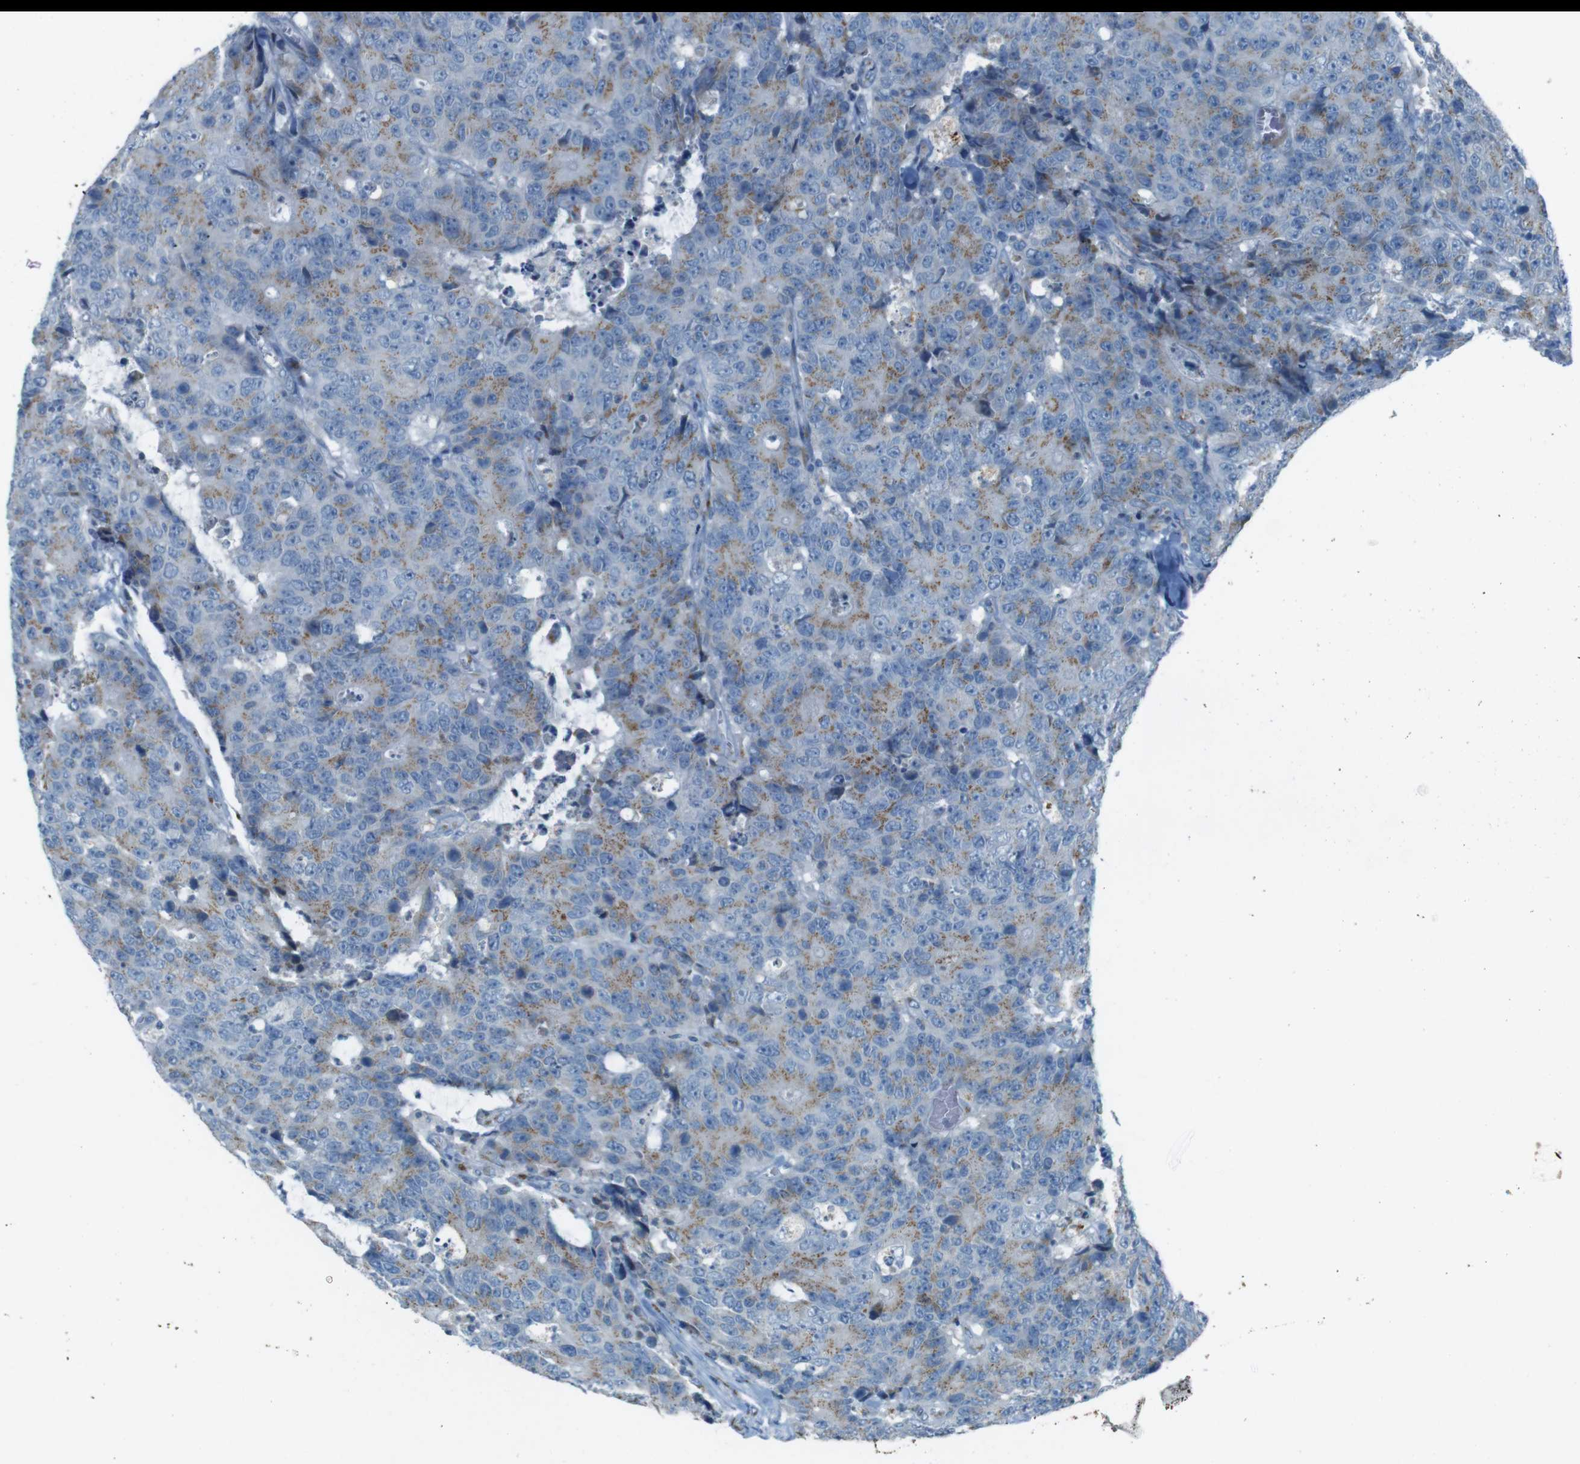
{"staining": {"intensity": "moderate", "quantity": "25%-75%", "location": "cytoplasmic/membranous"}, "tissue": "colorectal cancer", "cell_type": "Tumor cells", "image_type": "cancer", "snomed": [{"axis": "morphology", "description": "Adenocarcinoma, NOS"}, {"axis": "topography", "description": "Colon"}], "caption": "A photomicrograph of human adenocarcinoma (colorectal) stained for a protein reveals moderate cytoplasmic/membranous brown staining in tumor cells.", "gene": "TXNDC15", "patient": {"sex": "female", "age": 86}}